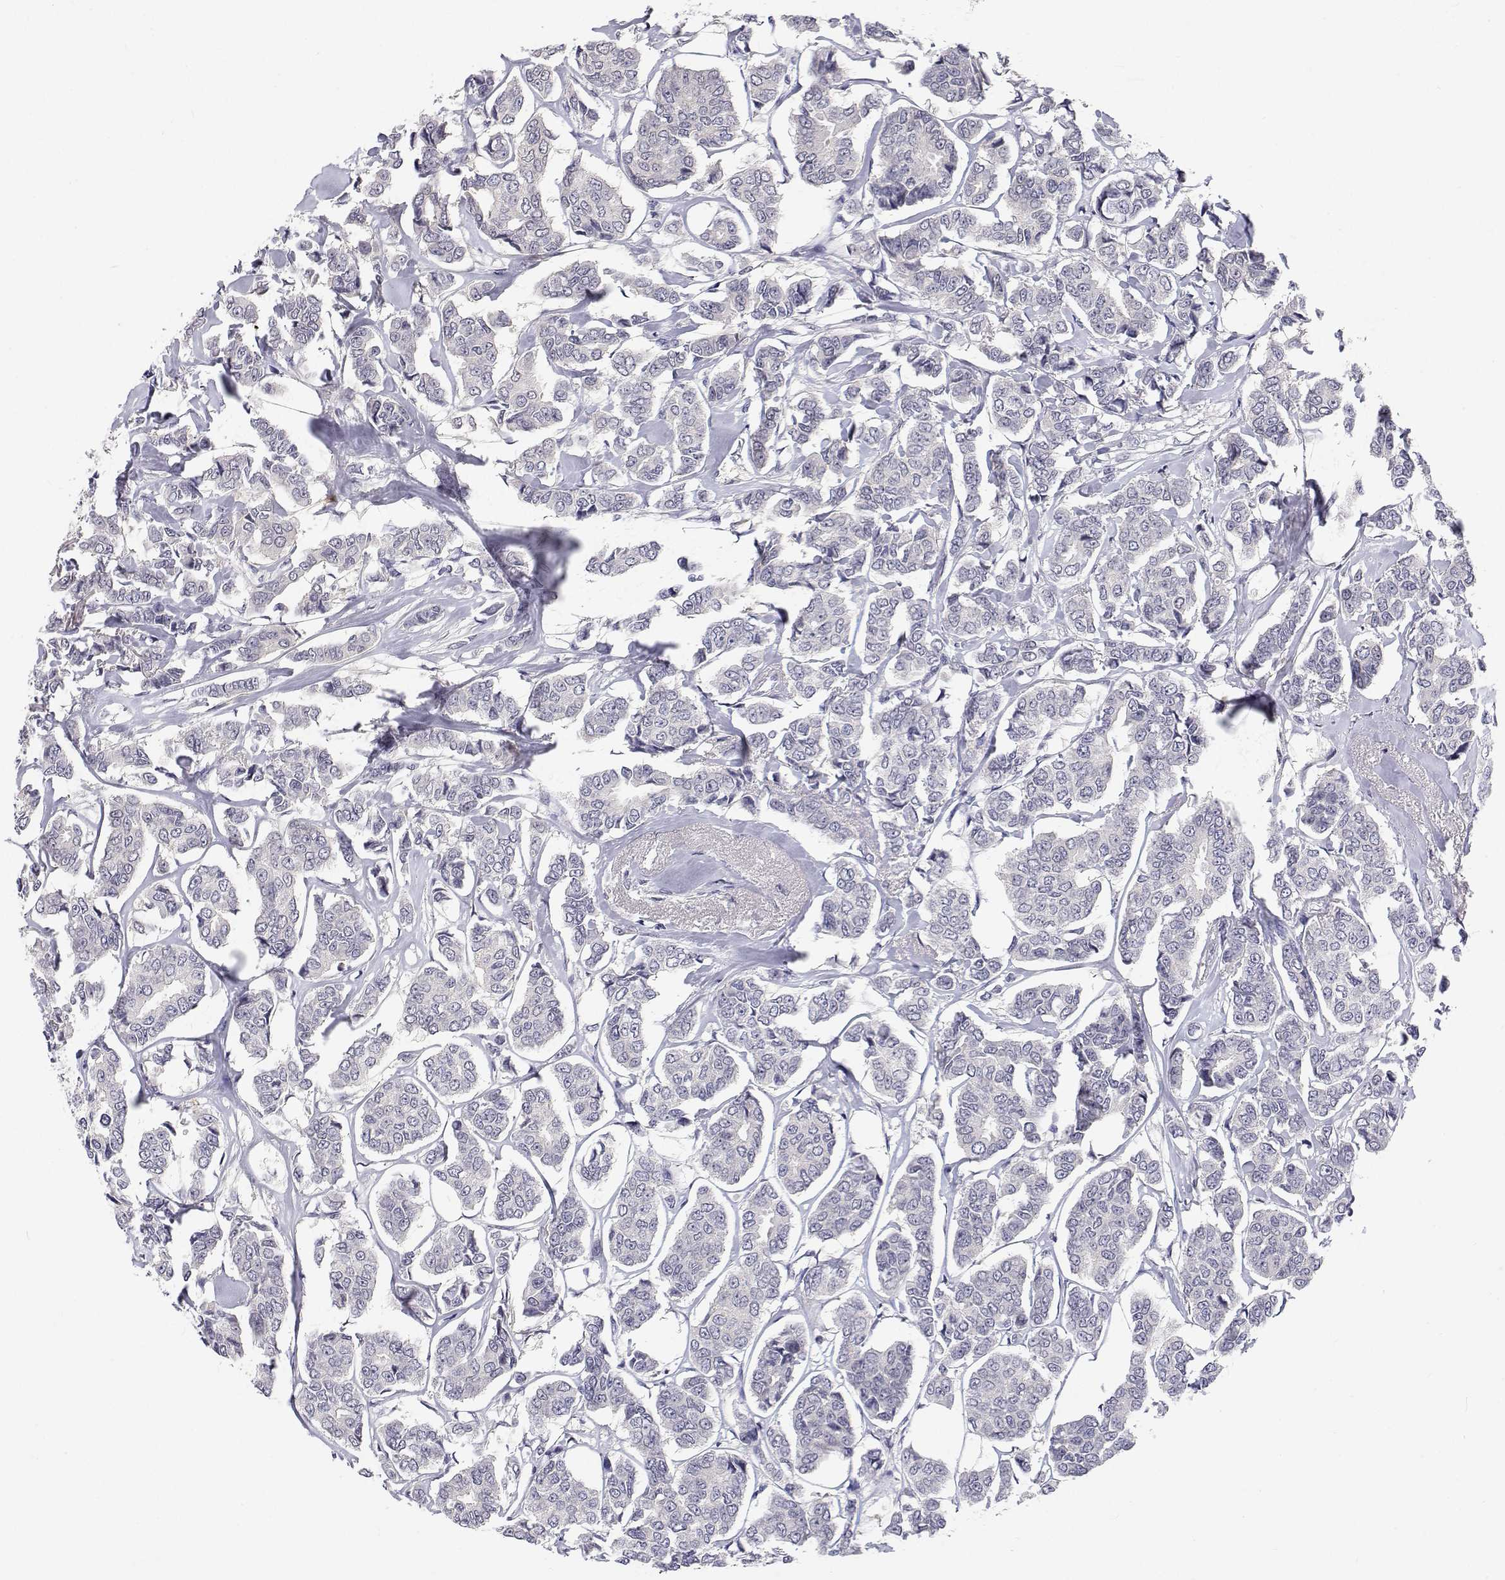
{"staining": {"intensity": "negative", "quantity": "none", "location": "none"}, "tissue": "breast cancer", "cell_type": "Tumor cells", "image_type": "cancer", "snomed": [{"axis": "morphology", "description": "Duct carcinoma"}, {"axis": "topography", "description": "Breast"}], "caption": "Tumor cells are negative for brown protein staining in infiltrating ductal carcinoma (breast).", "gene": "MYPN", "patient": {"sex": "female", "age": 94}}